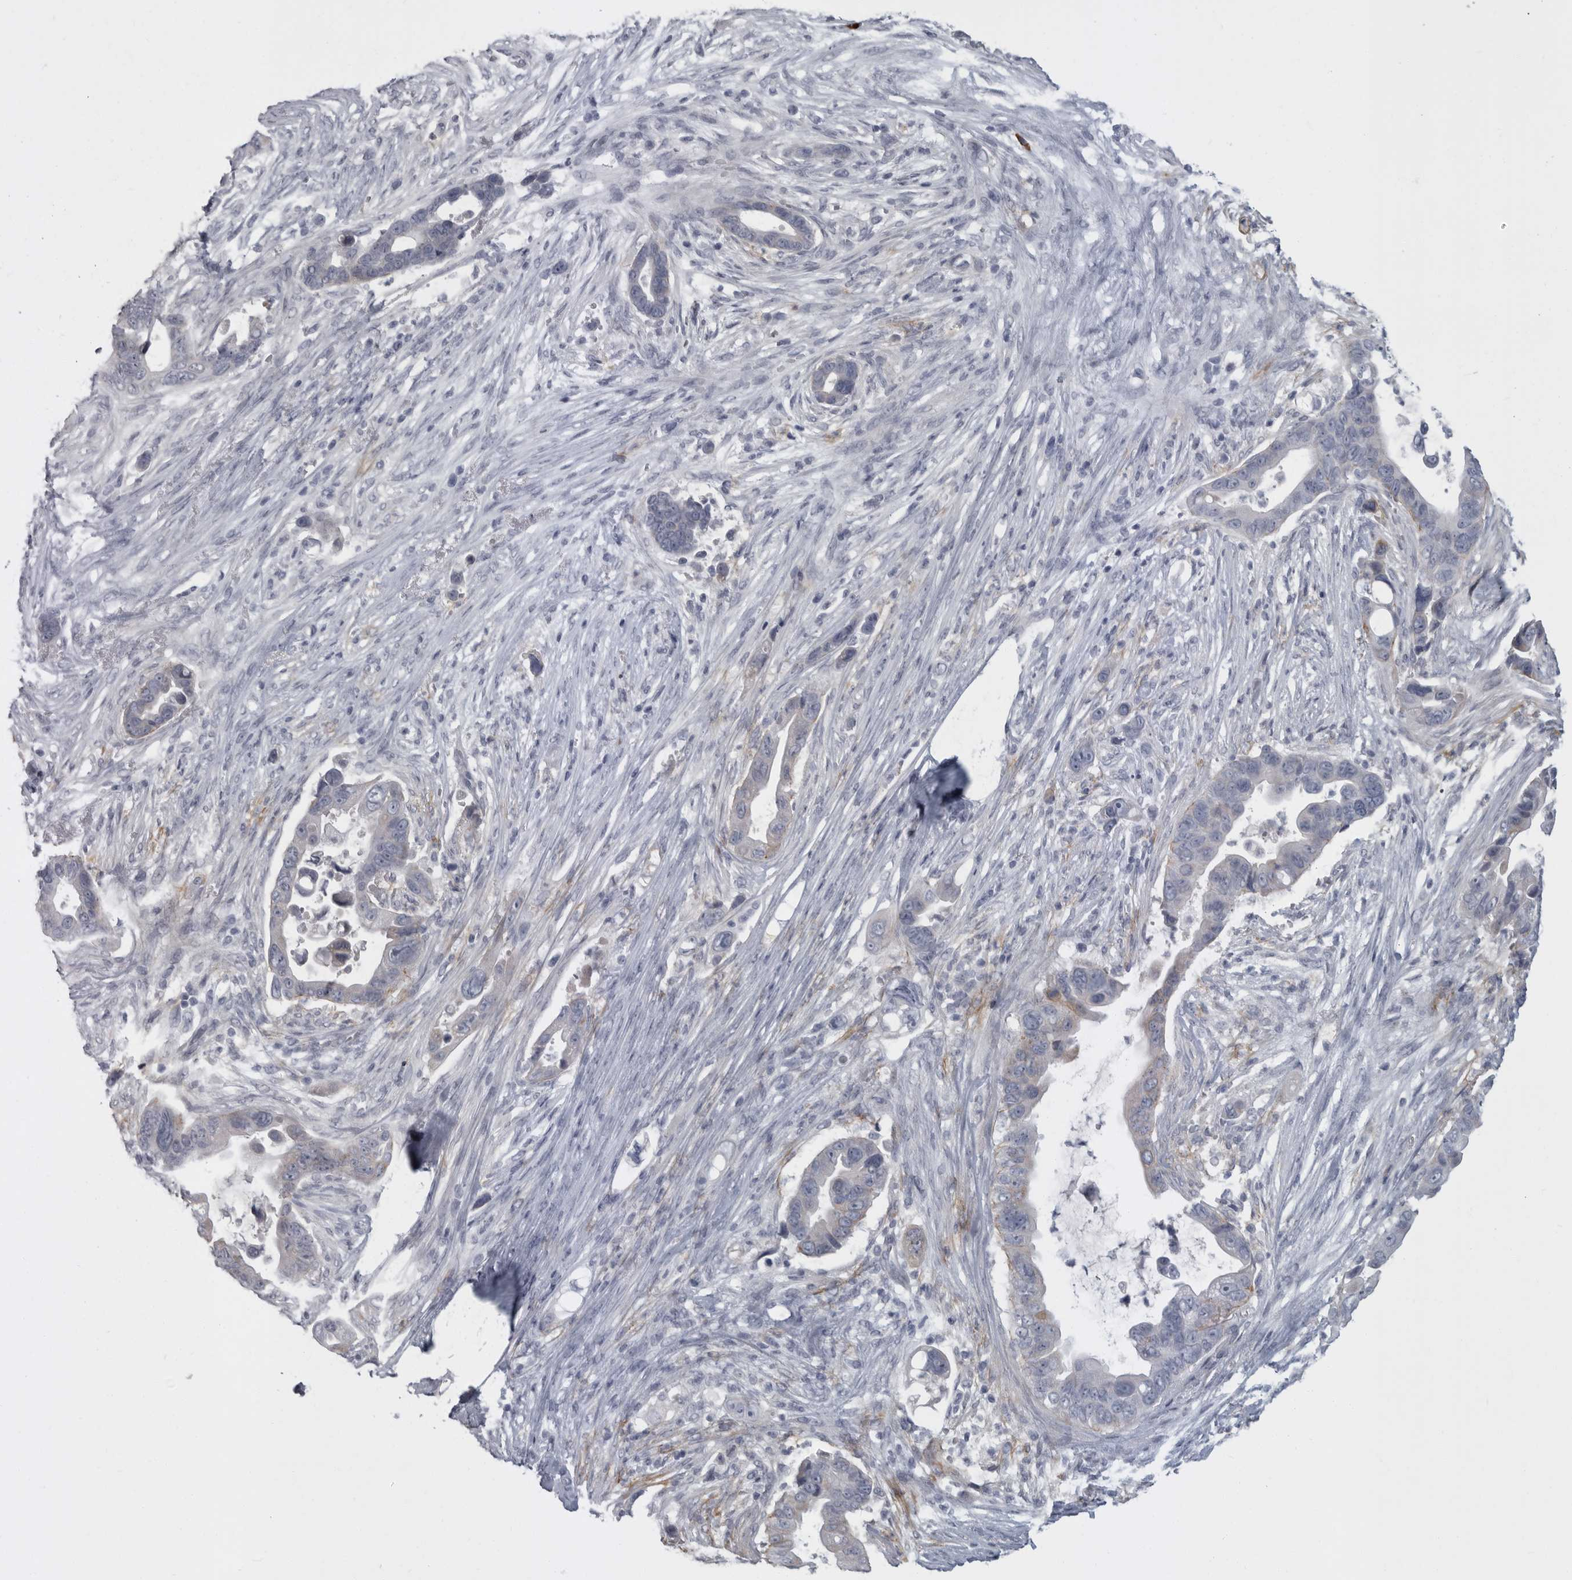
{"staining": {"intensity": "negative", "quantity": "none", "location": "none"}, "tissue": "pancreatic cancer", "cell_type": "Tumor cells", "image_type": "cancer", "snomed": [{"axis": "morphology", "description": "Adenocarcinoma, NOS"}, {"axis": "topography", "description": "Pancreas"}], "caption": "IHC photomicrograph of neoplastic tissue: human adenocarcinoma (pancreatic) stained with DAB shows no significant protein staining in tumor cells. Nuclei are stained in blue.", "gene": "SLC25A39", "patient": {"sex": "female", "age": 72}}